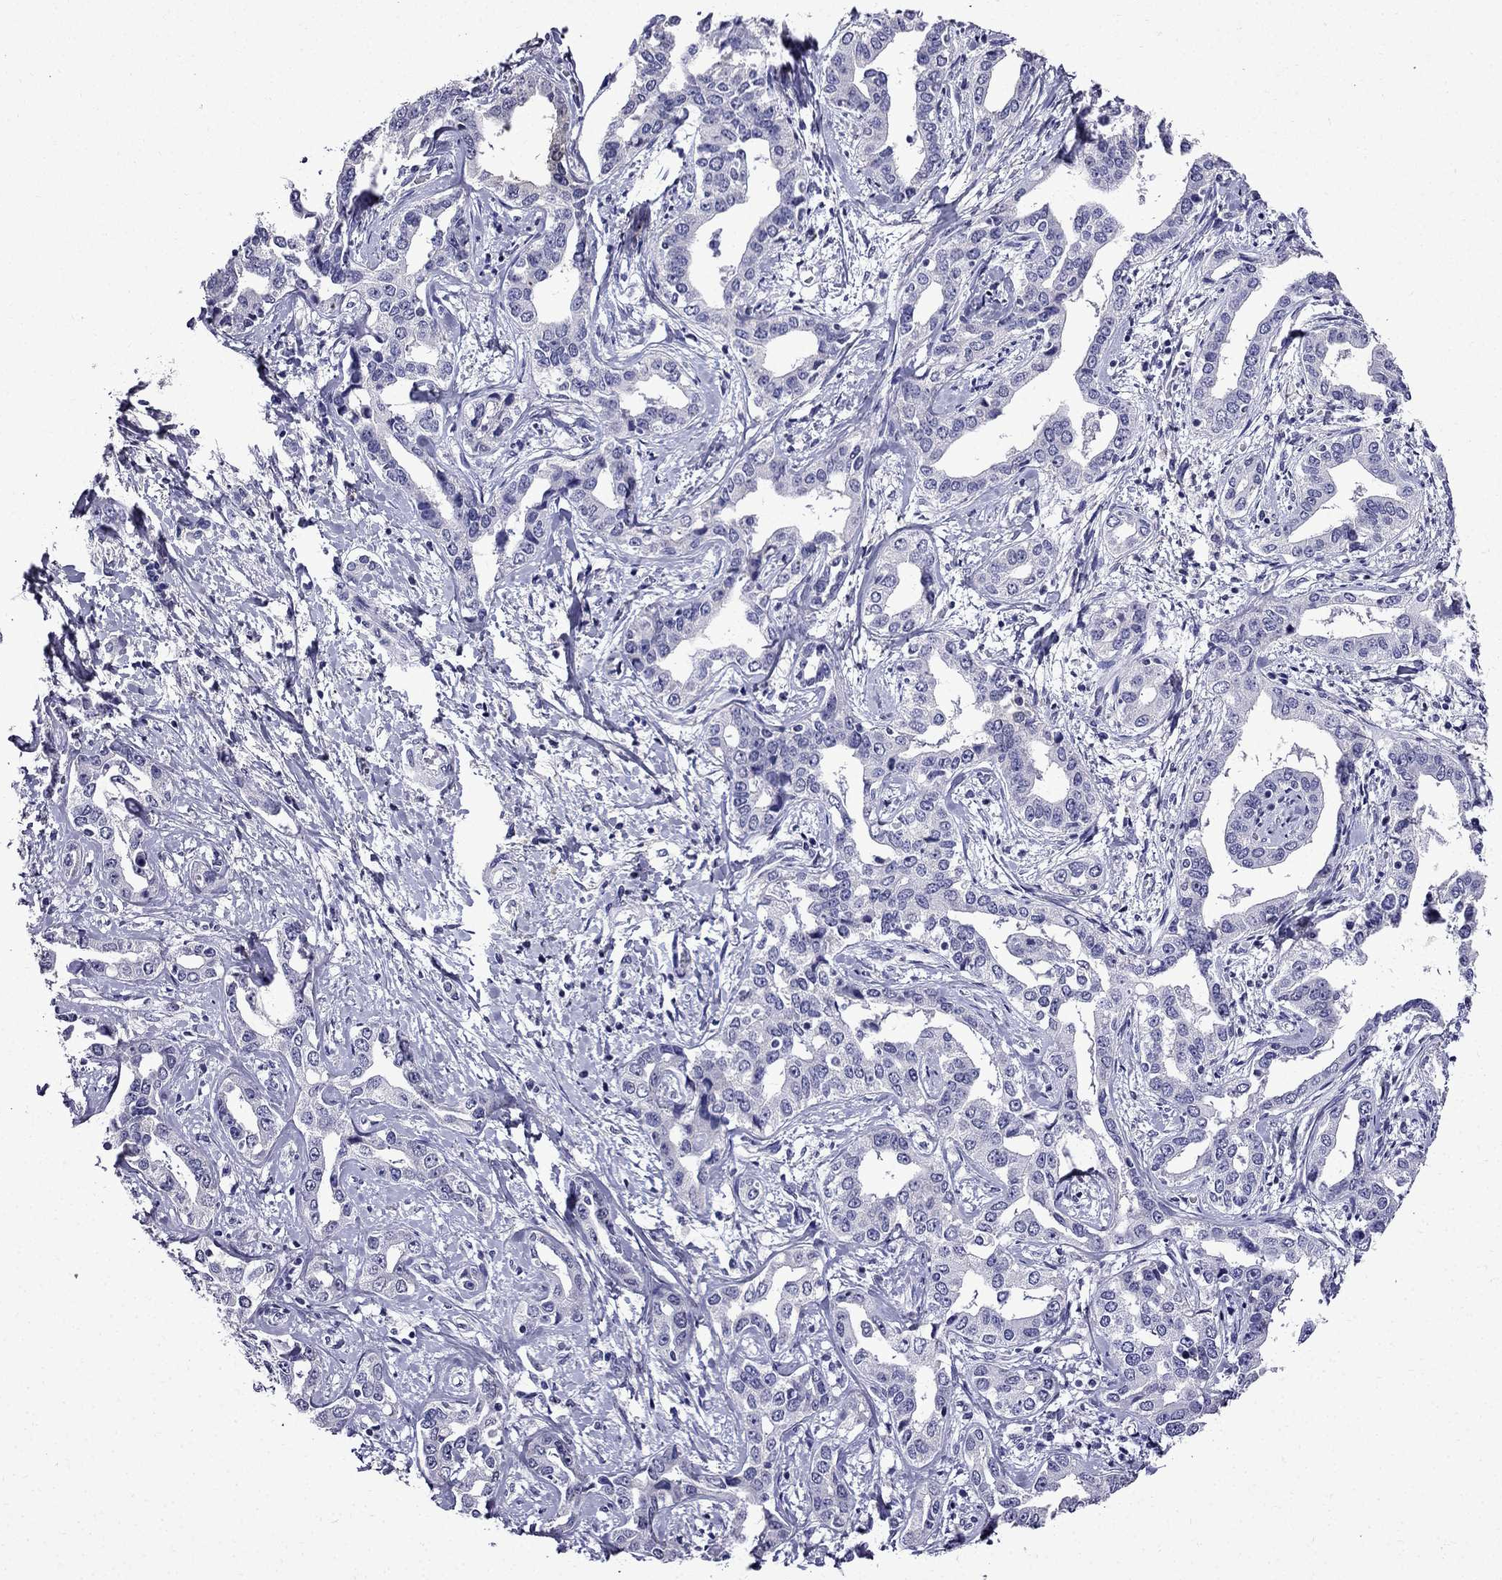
{"staining": {"intensity": "negative", "quantity": "none", "location": "none"}, "tissue": "liver cancer", "cell_type": "Tumor cells", "image_type": "cancer", "snomed": [{"axis": "morphology", "description": "Cholangiocarcinoma"}, {"axis": "topography", "description": "Liver"}], "caption": "This is an IHC micrograph of cholangiocarcinoma (liver). There is no expression in tumor cells.", "gene": "DNAH17", "patient": {"sex": "male", "age": 59}}